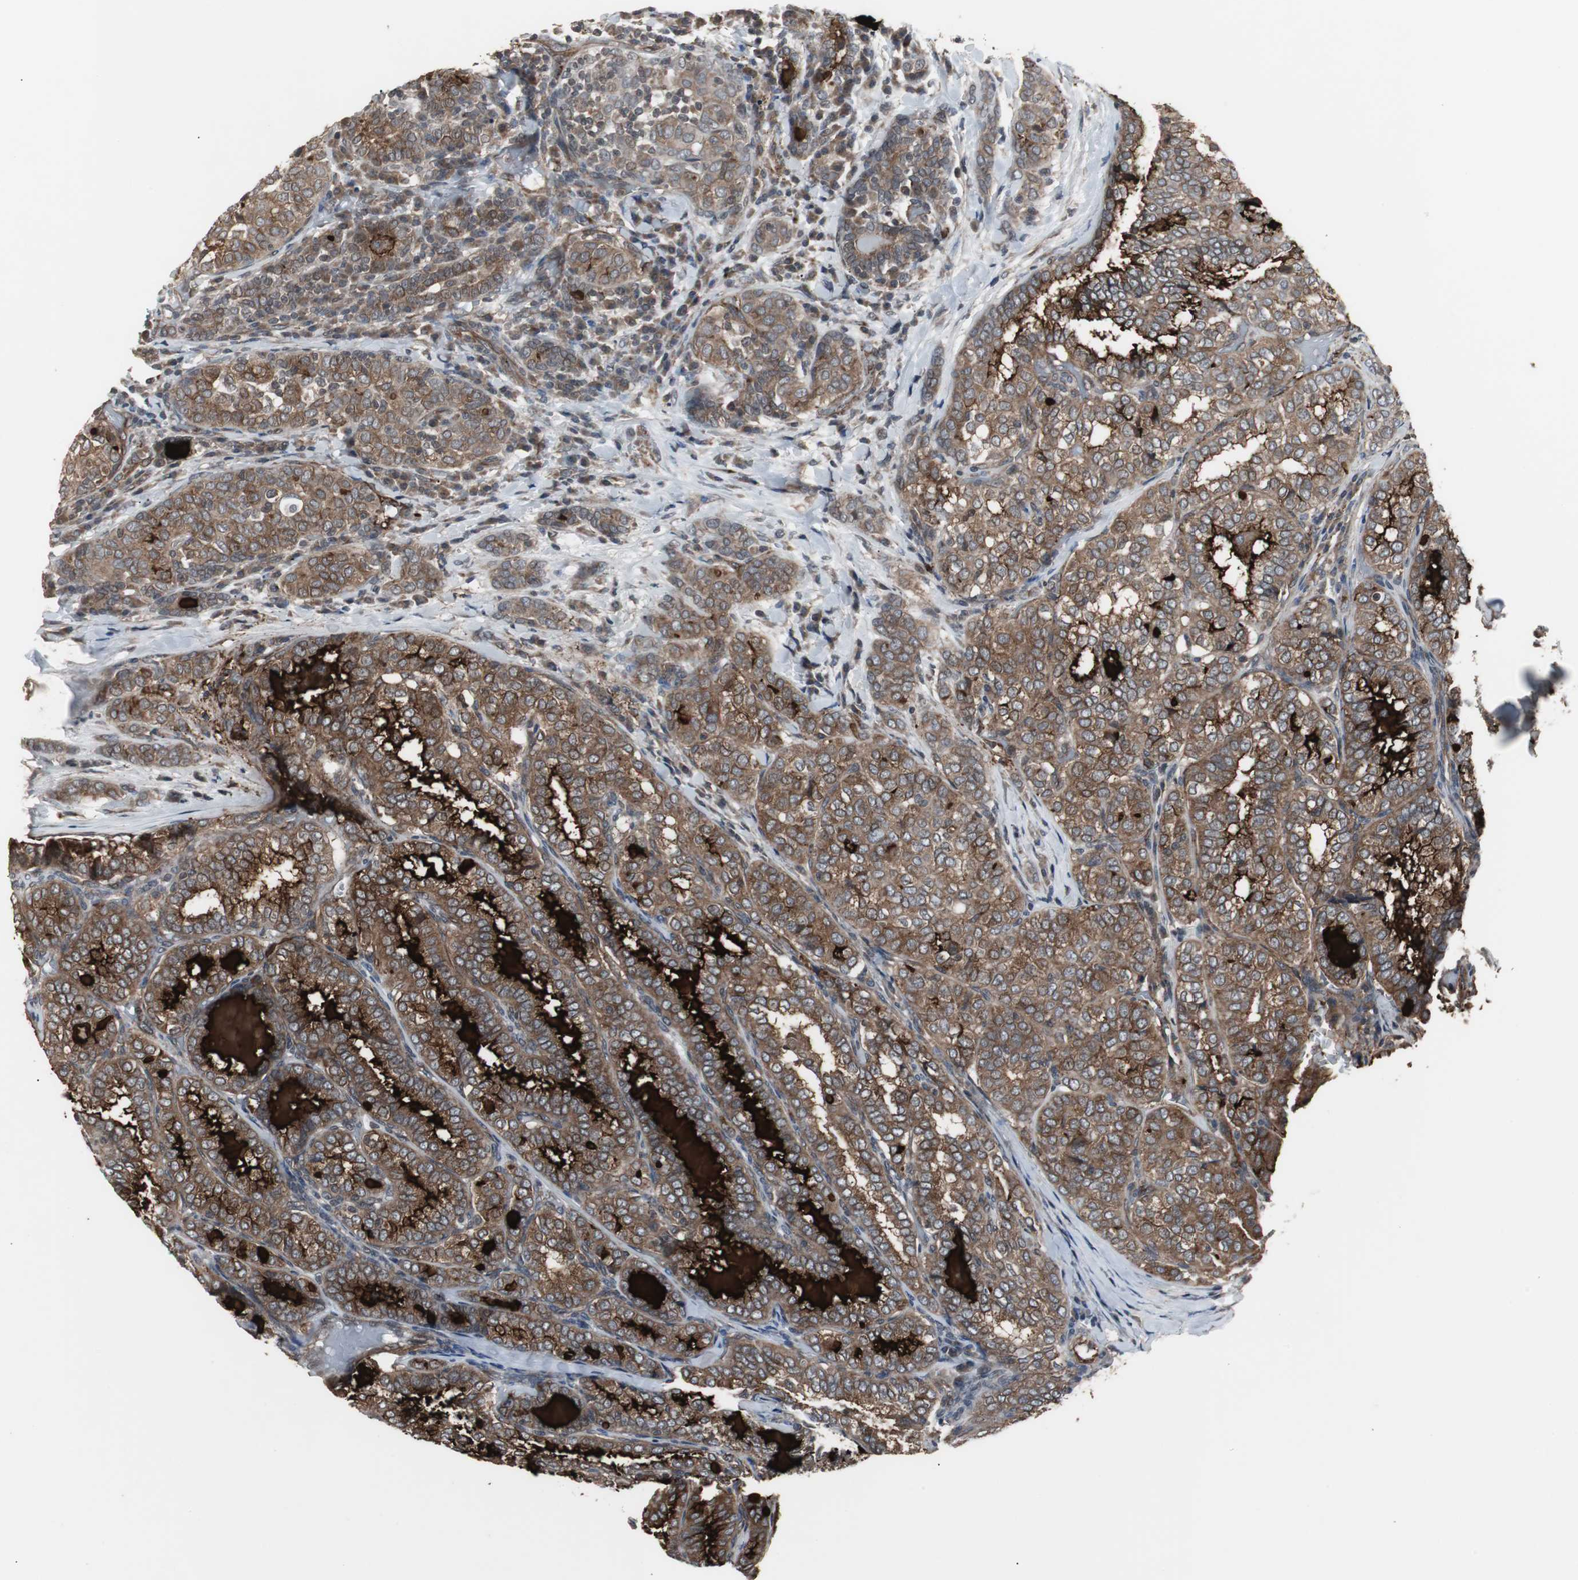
{"staining": {"intensity": "moderate", "quantity": ">75%", "location": "cytoplasmic/membranous"}, "tissue": "thyroid cancer", "cell_type": "Tumor cells", "image_type": "cancer", "snomed": [{"axis": "morphology", "description": "Papillary adenocarcinoma, NOS"}, {"axis": "topography", "description": "Thyroid gland"}], "caption": "Human thyroid cancer stained with a protein marker displays moderate staining in tumor cells.", "gene": "ATP2B2", "patient": {"sex": "female", "age": 30}}